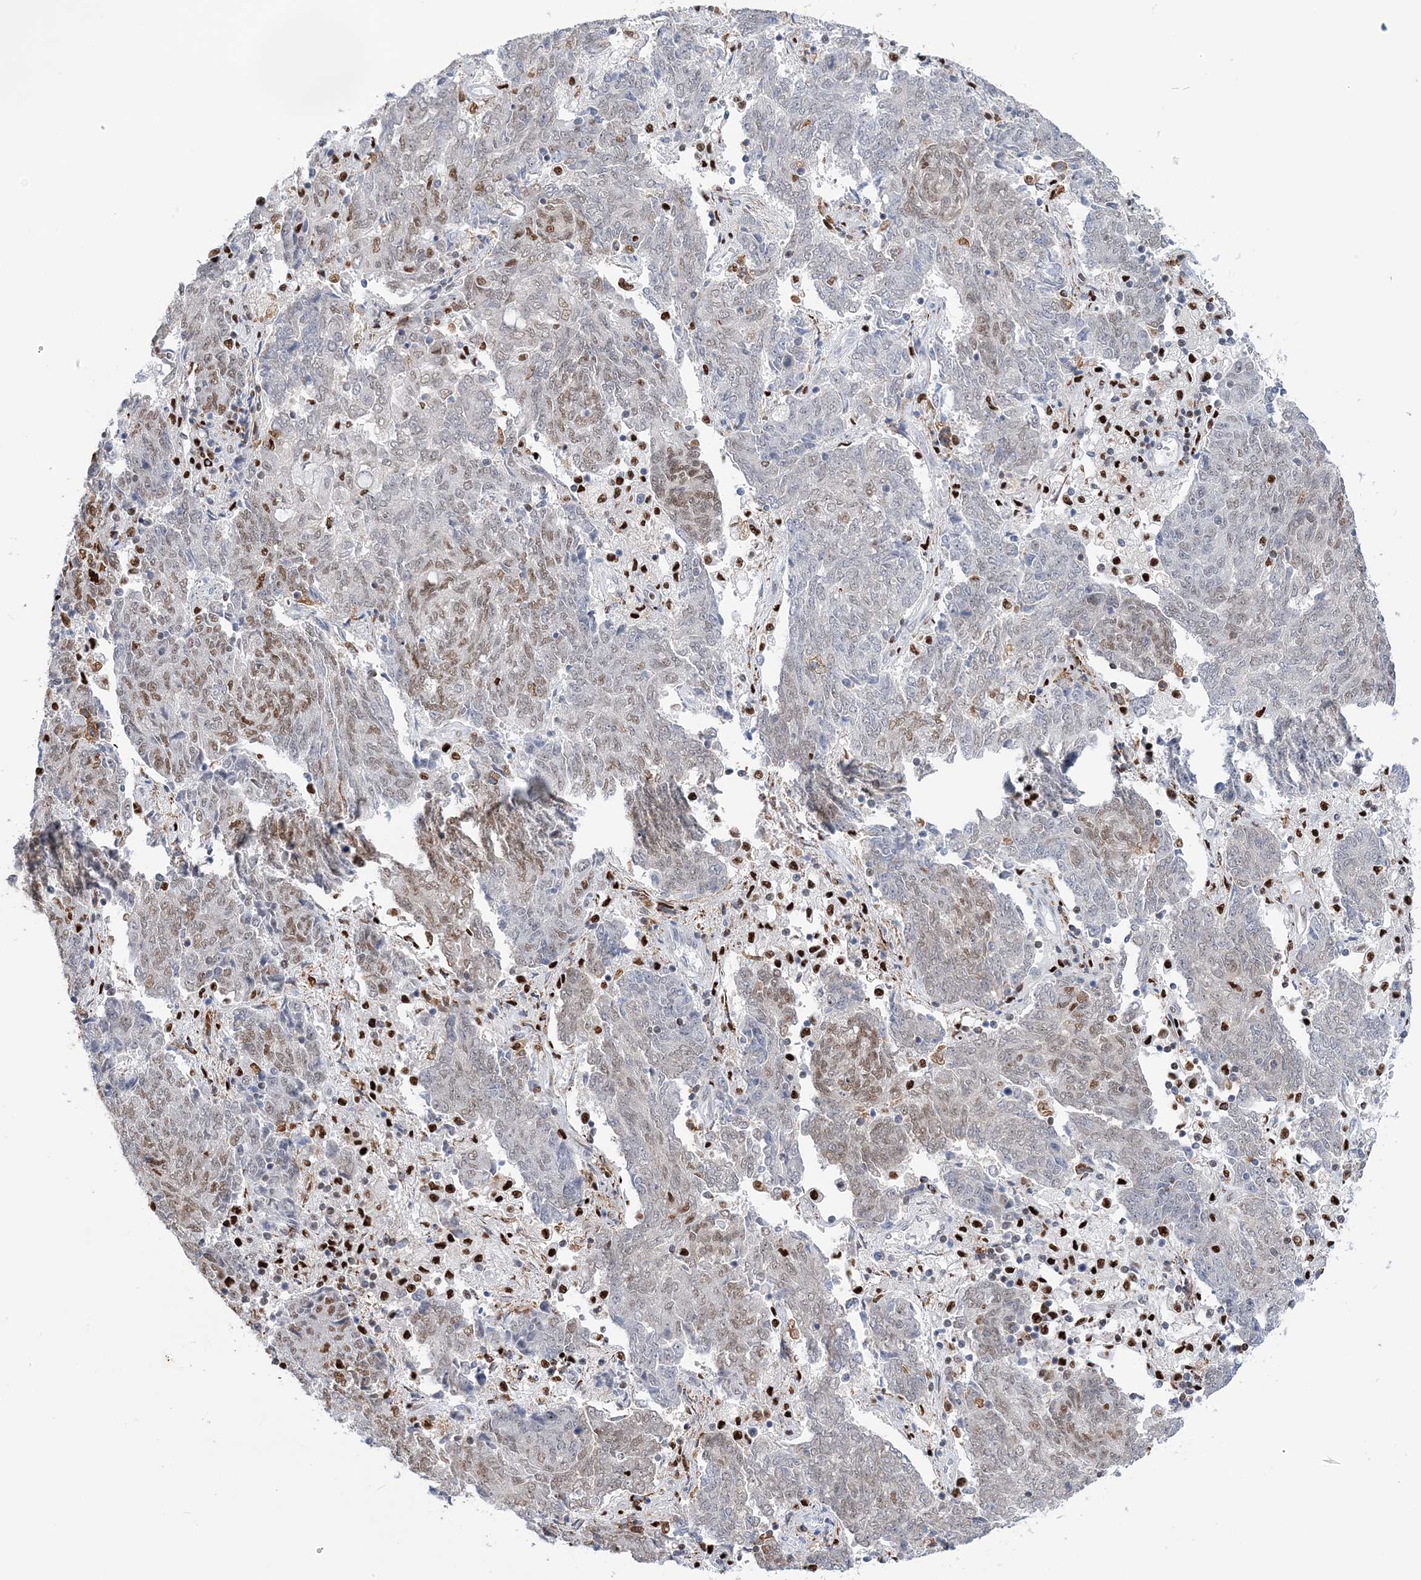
{"staining": {"intensity": "moderate", "quantity": "25%-75%", "location": "nuclear"}, "tissue": "endometrial cancer", "cell_type": "Tumor cells", "image_type": "cancer", "snomed": [{"axis": "morphology", "description": "Adenocarcinoma, NOS"}, {"axis": "topography", "description": "Endometrium"}], "caption": "Immunohistochemical staining of human adenocarcinoma (endometrial) demonstrates medium levels of moderate nuclear expression in about 25%-75% of tumor cells. (DAB (3,3'-diaminobenzidine) IHC, brown staining for protein, blue staining for nuclei).", "gene": "NIT2", "patient": {"sex": "female", "age": 80}}